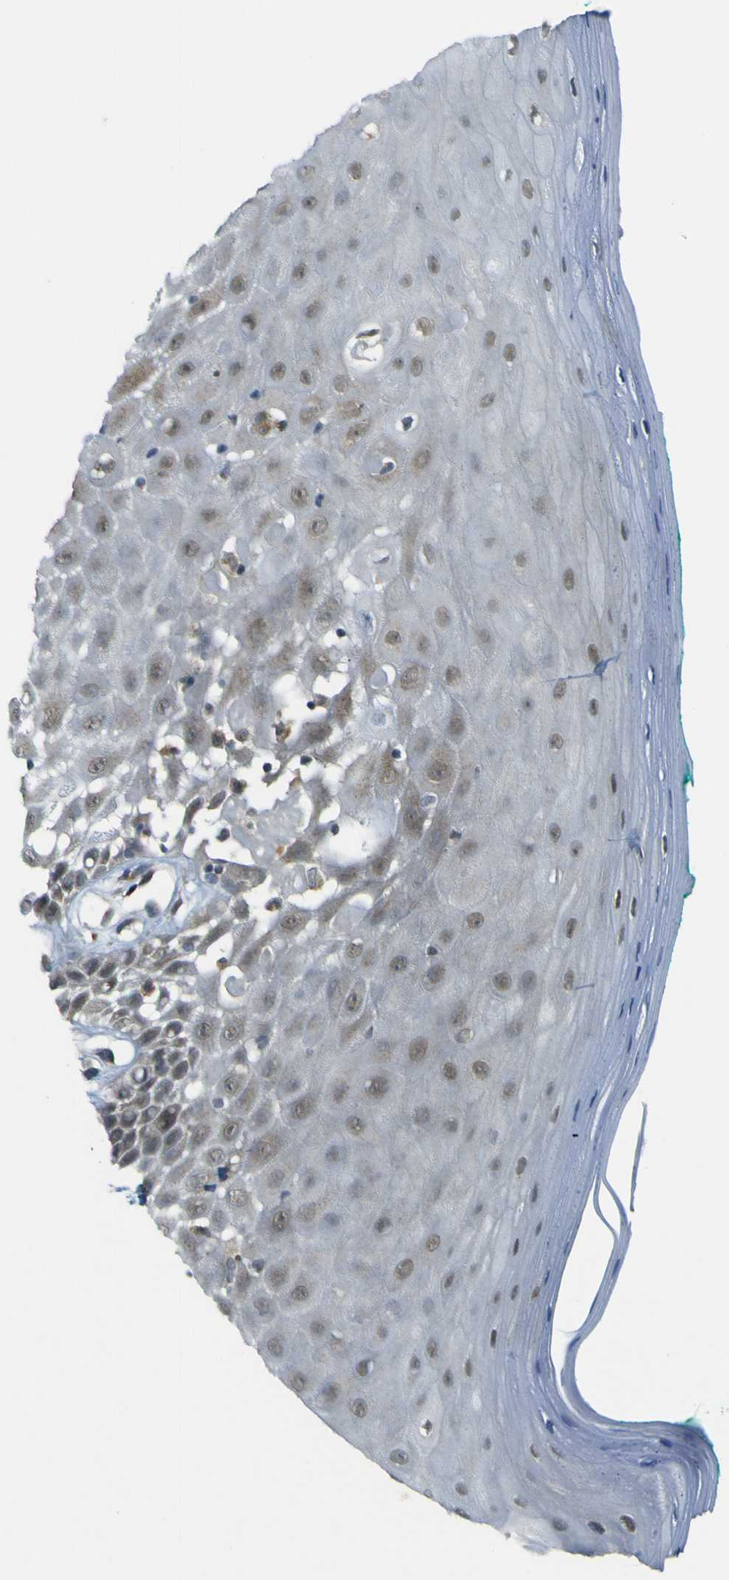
{"staining": {"intensity": "negative", "quantity": "none", "location": "none"}, "tissue": "oral mucosa", "cell_type": "Squamous epithelial cells", "image_type": "normal", "snomed": [{"axis": "morphology", "description": "Normal tissue, NOS"}, {"axis": "morphology", "description": "Squamous cell carcinoma, NOS"}, {"axis": "topography", "description": "Skeletal muscle"}, {"axis": "topography", "description": "Oral tissue"}, {"axis": "topography", "description": "Head-Neck"}], "caption": "This is an immunohistochemistry histopathology image of benign human oral mucosa. There is no positivity in squamous epithelial cells.", "gene": "IGF2R", "patient": {"sex": "female", "age": 84}}